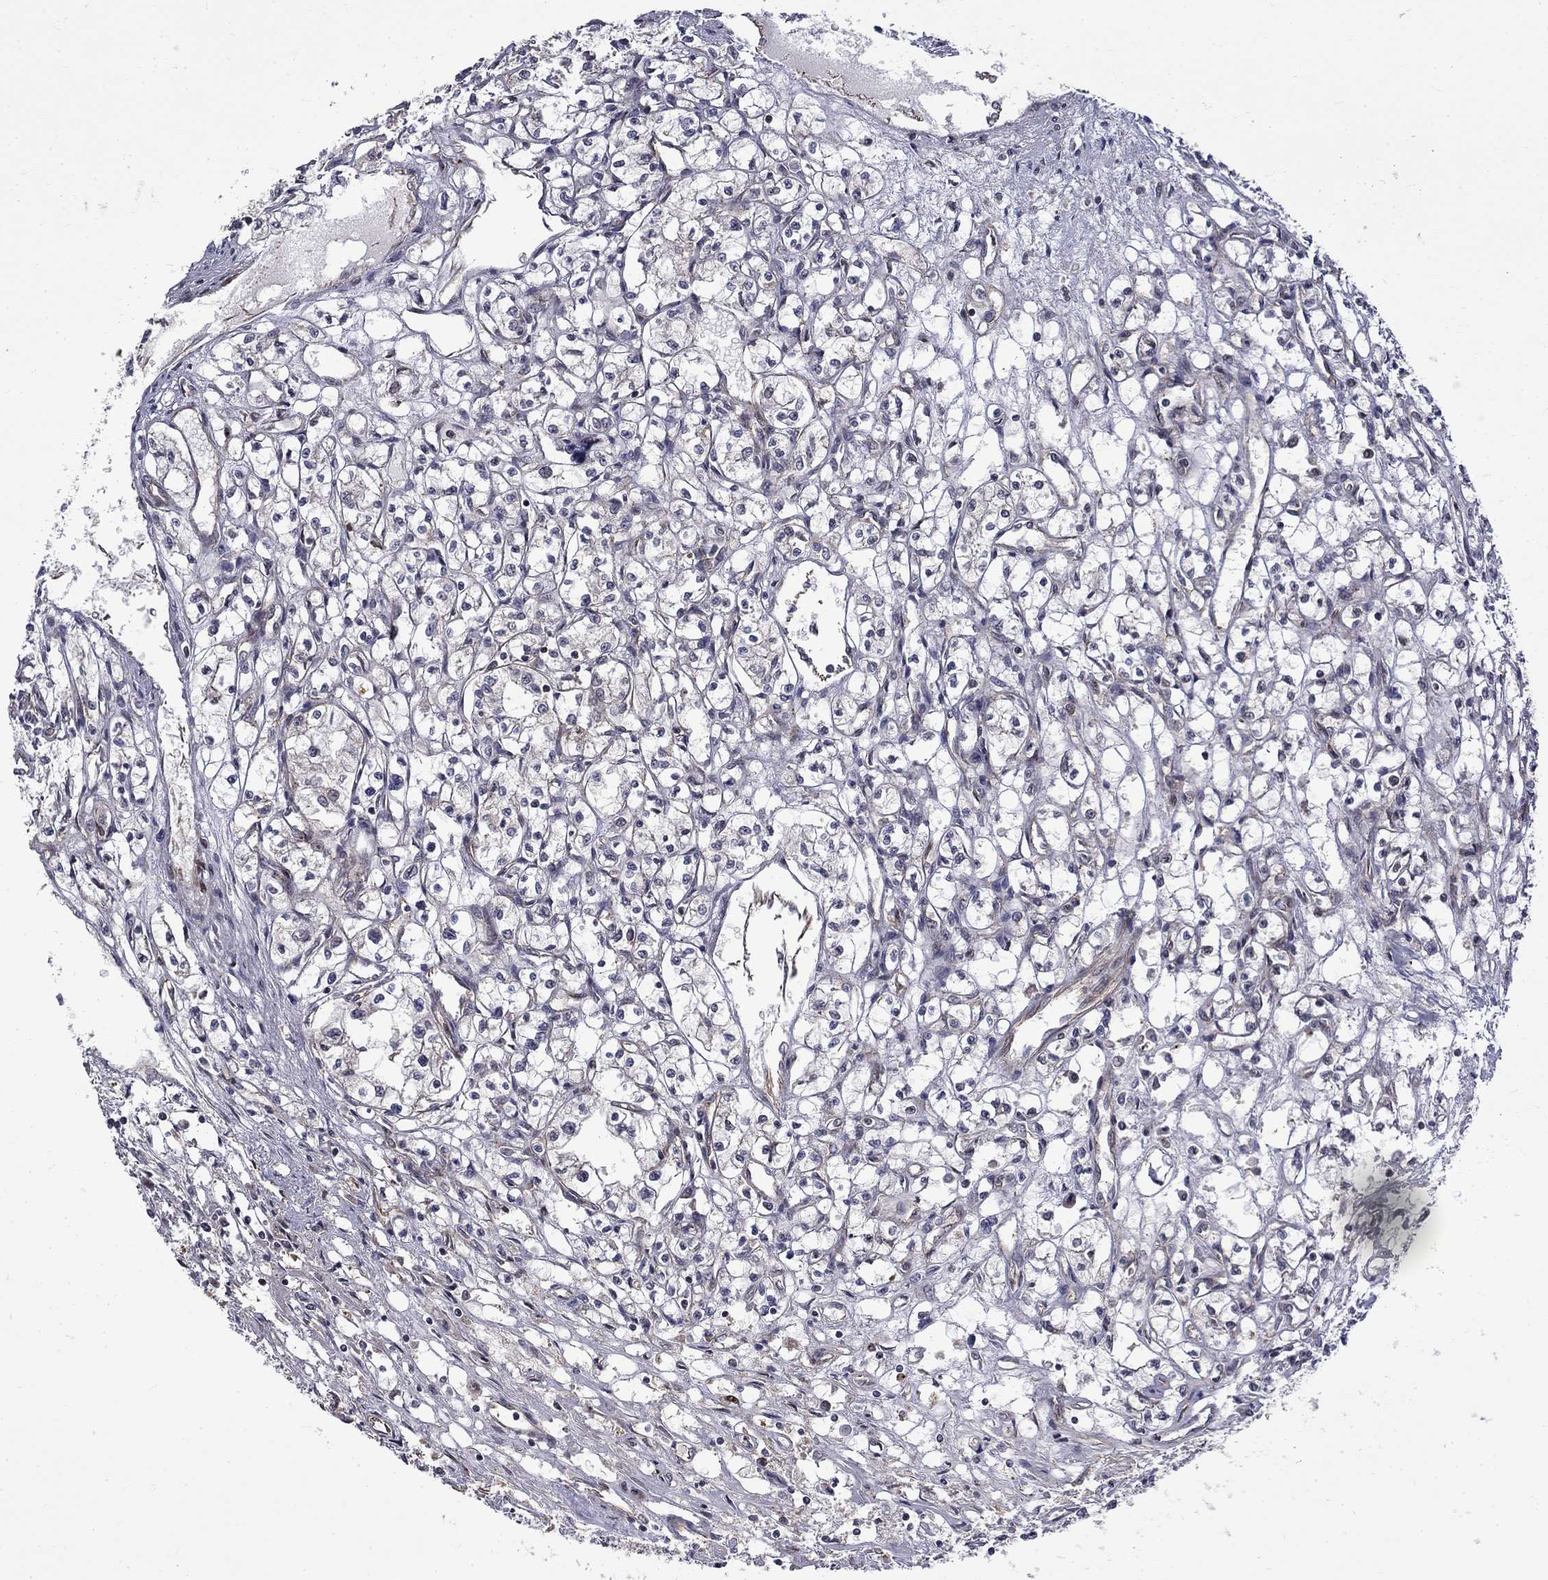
{"staining": {"intensity": "negative", "quantity": "none", "location": "none"}, "tissue": "renal cancer", "cell_type": "Tumor cells", "image_type": "cancer", "snomed": [{"axis": "morphology", "description": "Adenocarcinoma, NOS"}, {"axis": "topography", "description": "Kidney"}], "caption": "Tumor cells are negative for brown protein staining in adenocarcinoma (renal).", "gene": "KPNA3", "patient": {"sex": "male", "age": 56}}